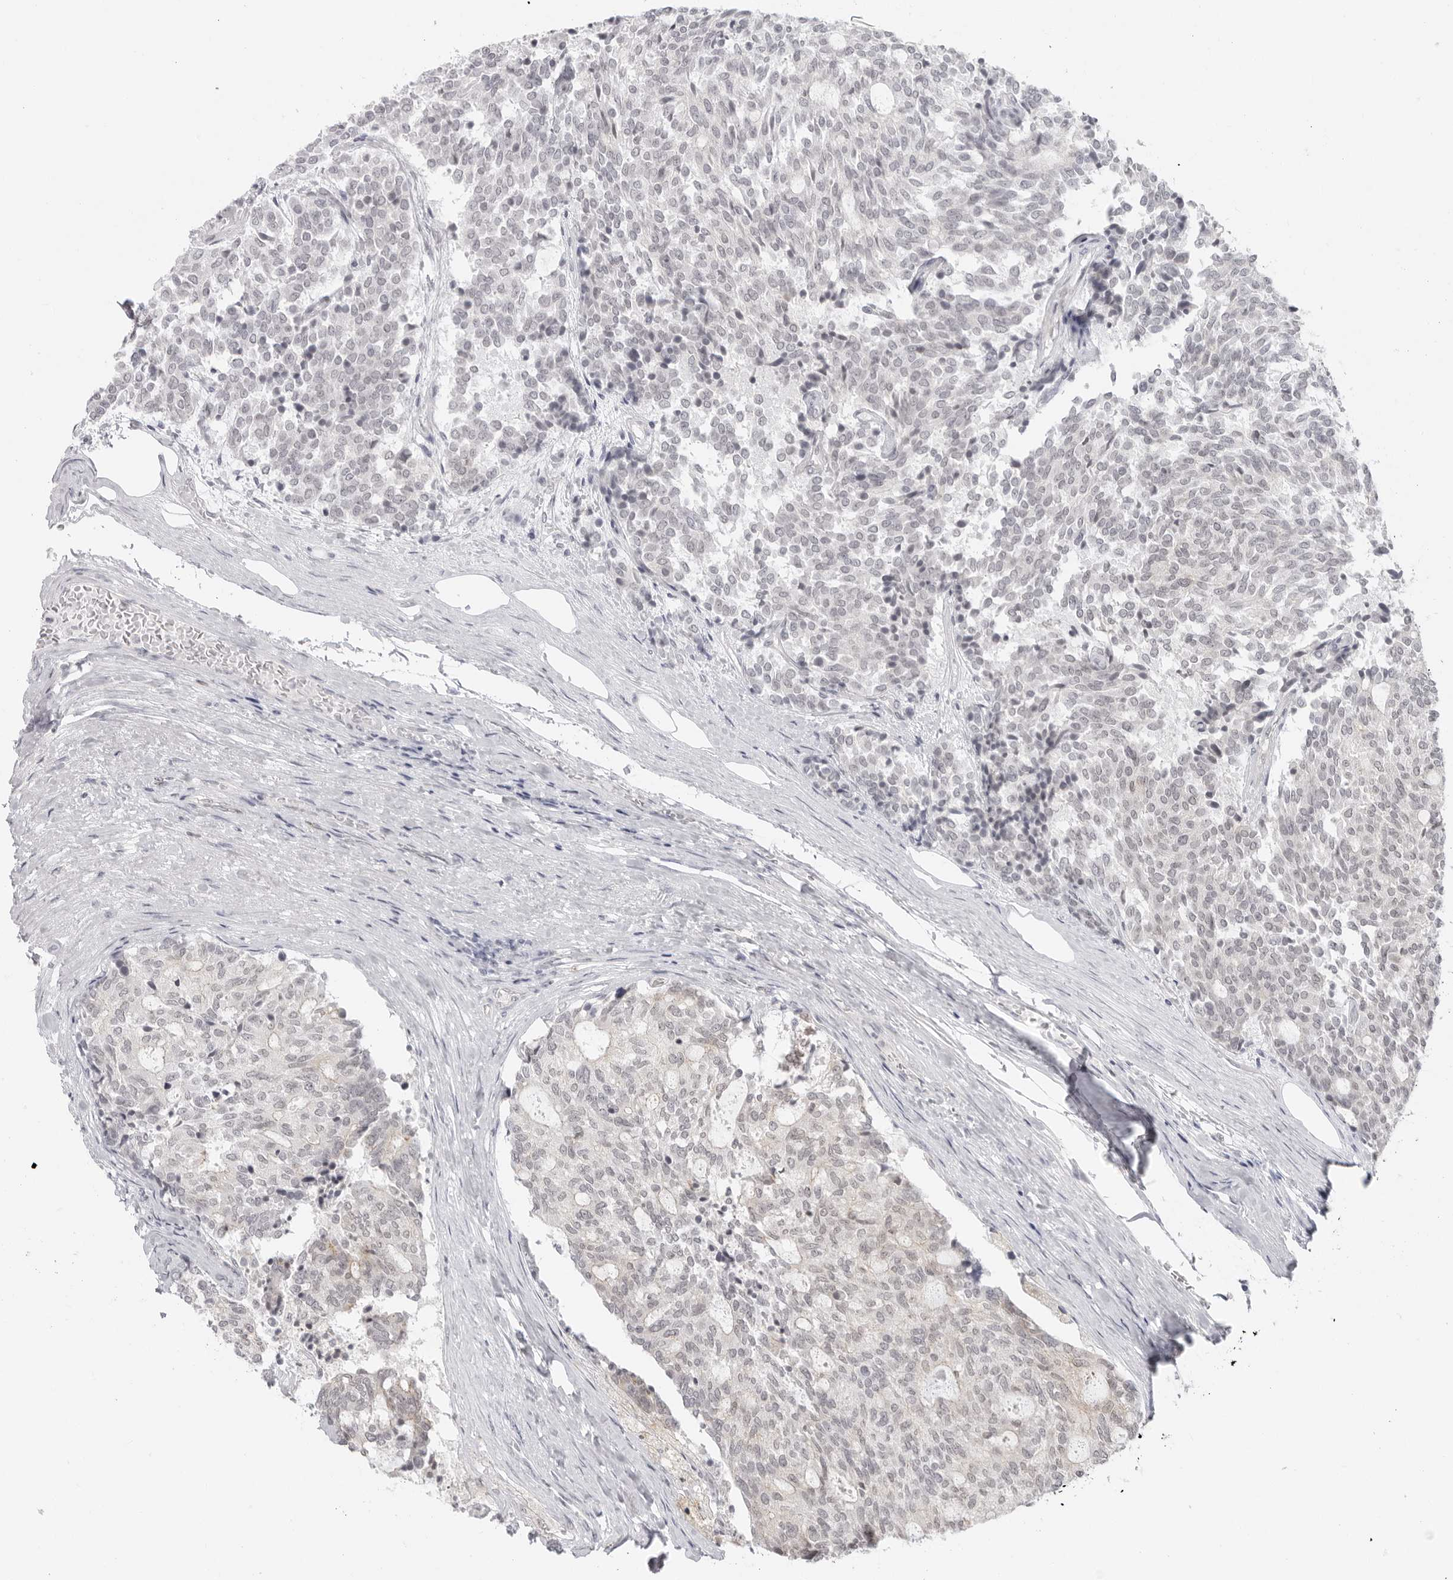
{"staining": {"intensity": "negative", "quantity": "none", "location": "none"}, "tissue": "carcinoid", "cell_type": "Tumor cells", "image_type": "cancer", "snomed": [{"axis": "morphology", "description": "Carcinoid, malignant, NOS"}, {"axis": "topography", "description": "Pancreas"}], "caption": "This is an immunohistochemistry (IHC) image of carcinoid (malignant). There is no positivity in tumor cells.", "gene": "TRAPPC3", "patient": {"sex": "female", "age": 54}}